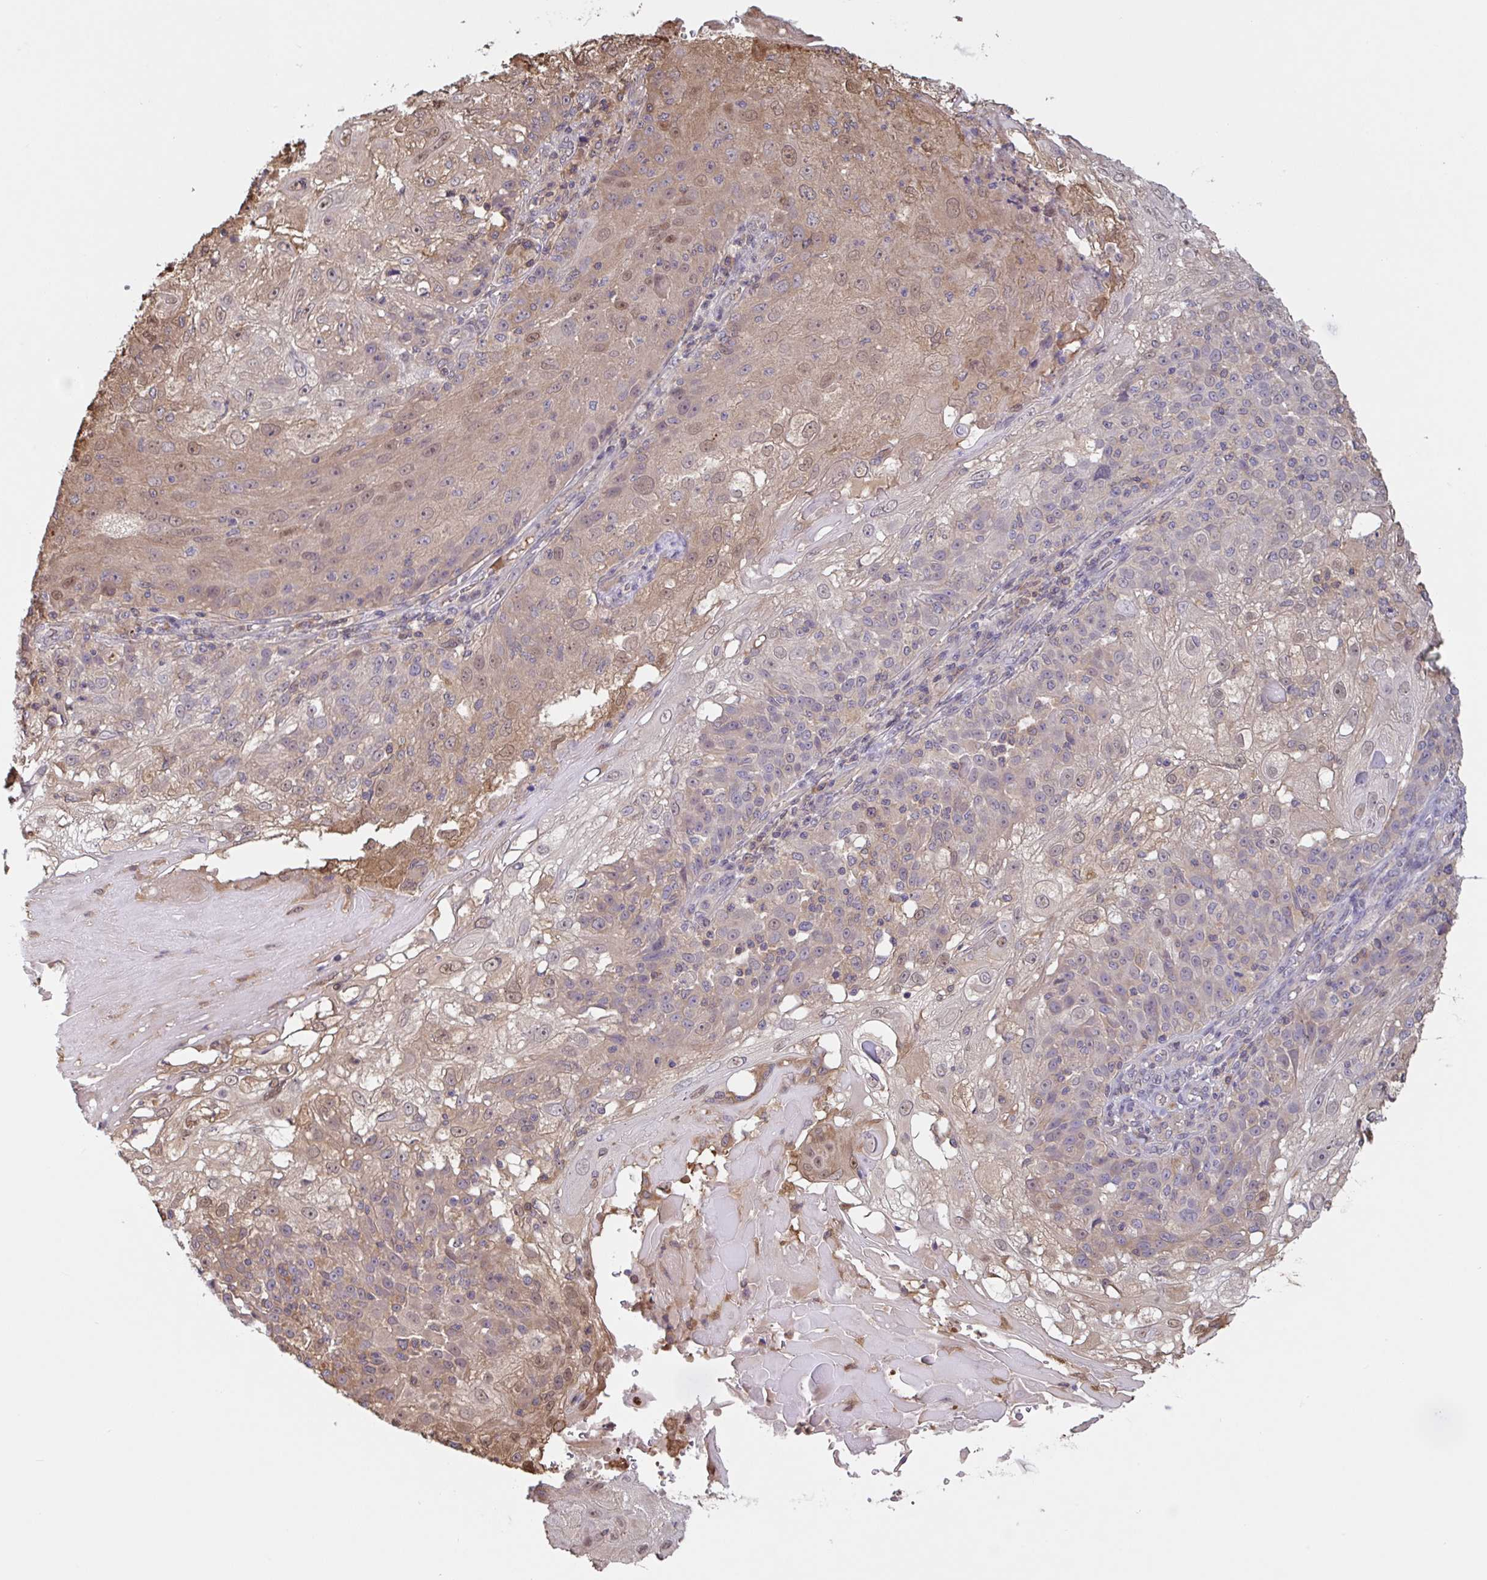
{"staining": {"intensity": "weak", "quantity": "25%-75%", "location": "cytoplasmic/membranous,nuclear"}, "tissue": "skin cancer", "cell_type": "Tumor cells", "image_type": "cancer", "snomed": [{"axis": "morphology", "description": "Normal tissue, NOS"}, {"axis": "morphology", "description": "Squamous cell carcinoma, NOS"}, {"axis": "topography", "description": "Skin"}], "caption": "Immunohistochemical staining of human squamous cell carcinoma (skin) exhibits low levels of weak cytoplasmic/membranous and nuclear expression in about 25%-75% of tumor cells.", "gene": "OTOP2", "patient": {"sex": "female", "age": 83}}